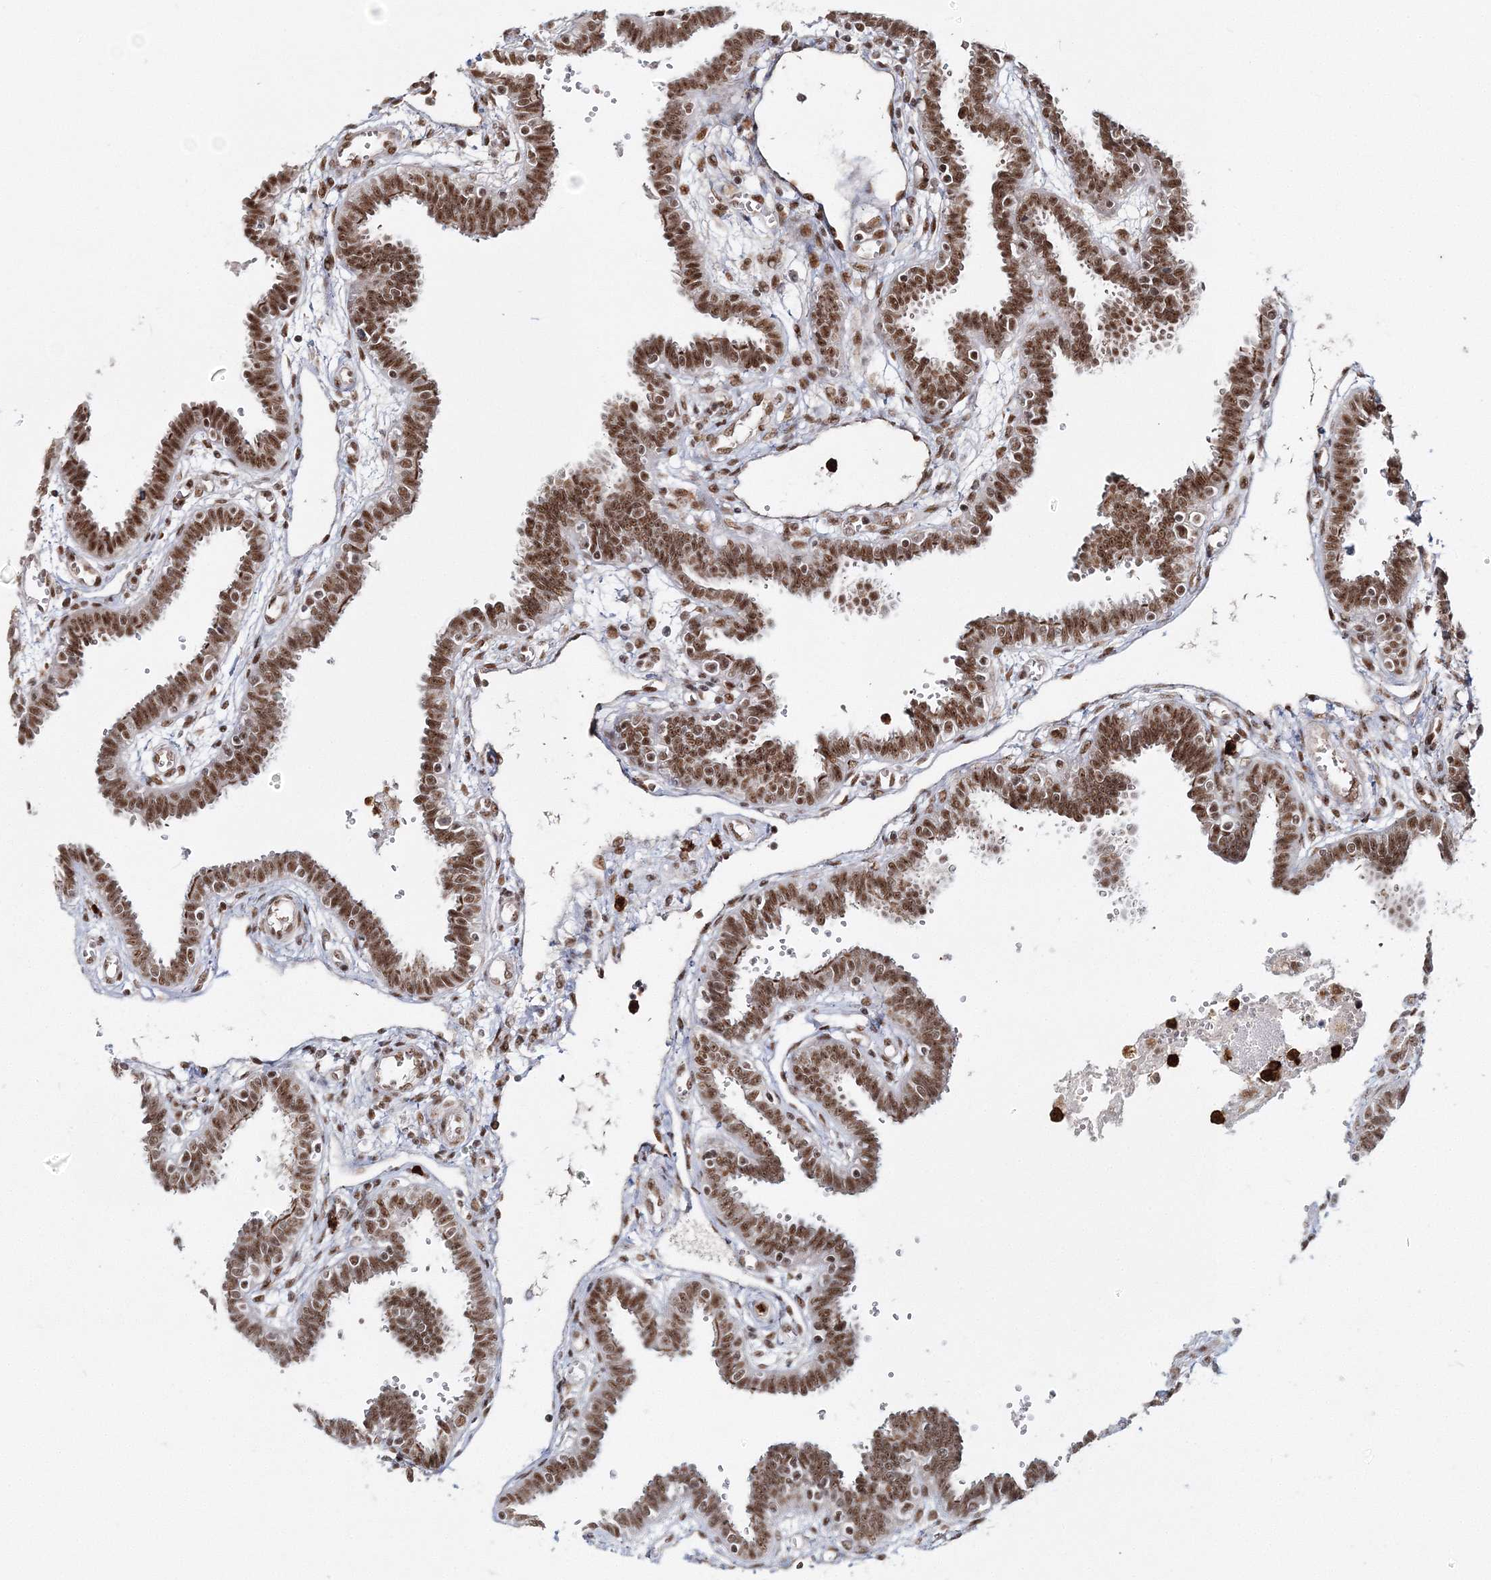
{"staining": {"intensity": "strong", "quantity": ">75%", "location": "cytoplasmic/membranous,nuclear"}, "tissue": "fallopian tube", "cell_type": "Glandular cells", "image_type": "normal", "snomed": [{"axis": "morphology", "description": "Normal tissue, NOS"}, {"axis": "topography", "description": "Fallopian tube"}], "caption": "Fallopian tube stained with DAB (3,3'-diaminobenzidine) immunohistochemistry reveals high levels of strong cytoplasmic/membranous,nuclear positivity in about >75% of glandular cells.", "gene": "ENSG00000290315", "patient": {"sex": "female", "age": 32}}